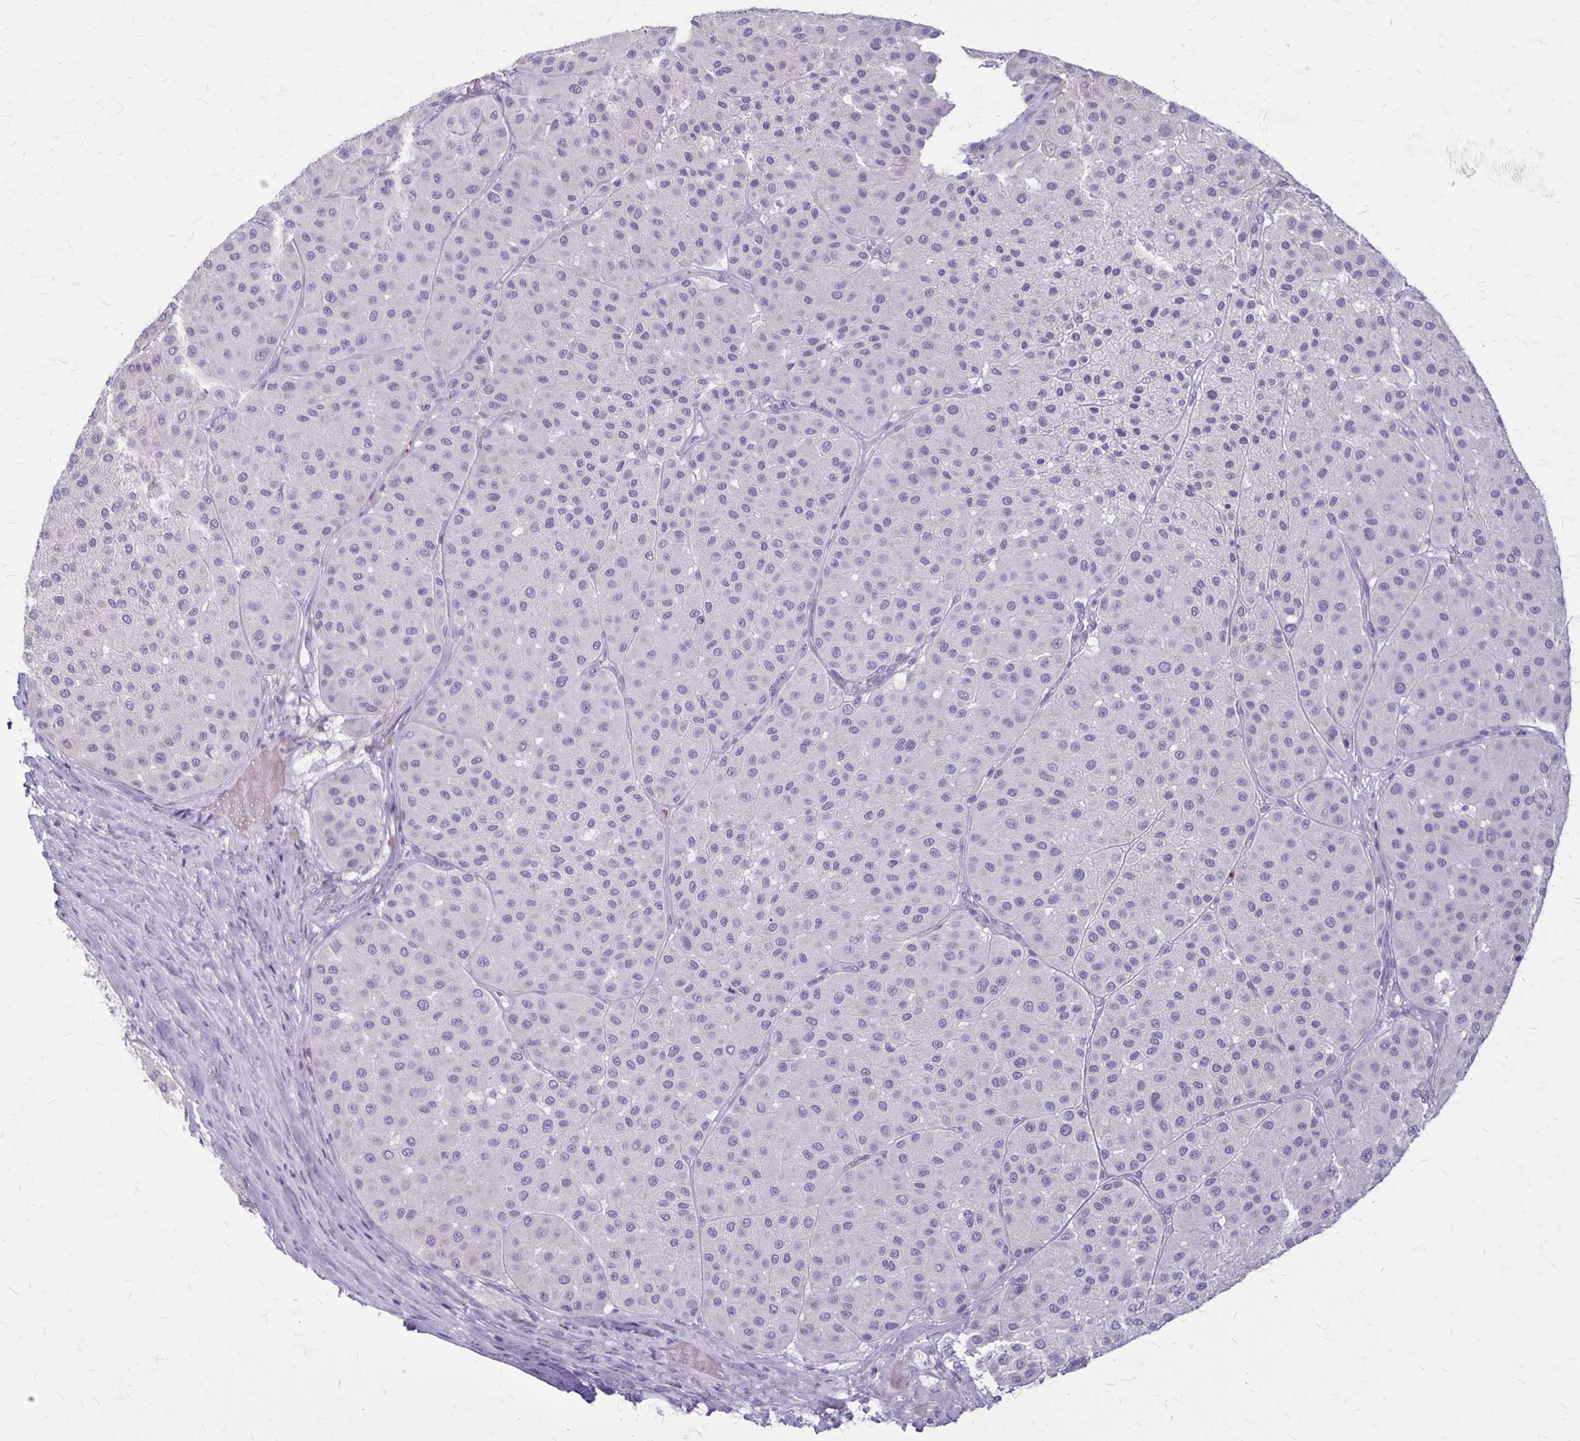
{"staining": {"intensity": "negative", "quantity": "none", "location": "none"}, "tissue": "melanoma", "cell_type": "Tumor cells", "image_type": "cancer", "snomed": [{"axis": "morphology", "description": "Malignant melanoma, Metastatic site"}, {"axis": "topography", "description": "Smooth muscle"}], "caption": "A histopathology image of malignant melanoma (metastatic site) stained for a protein shows no brown staining in tumor cells.", "gene": "GP9", "patient": {"sex": "male", "age": 41}}